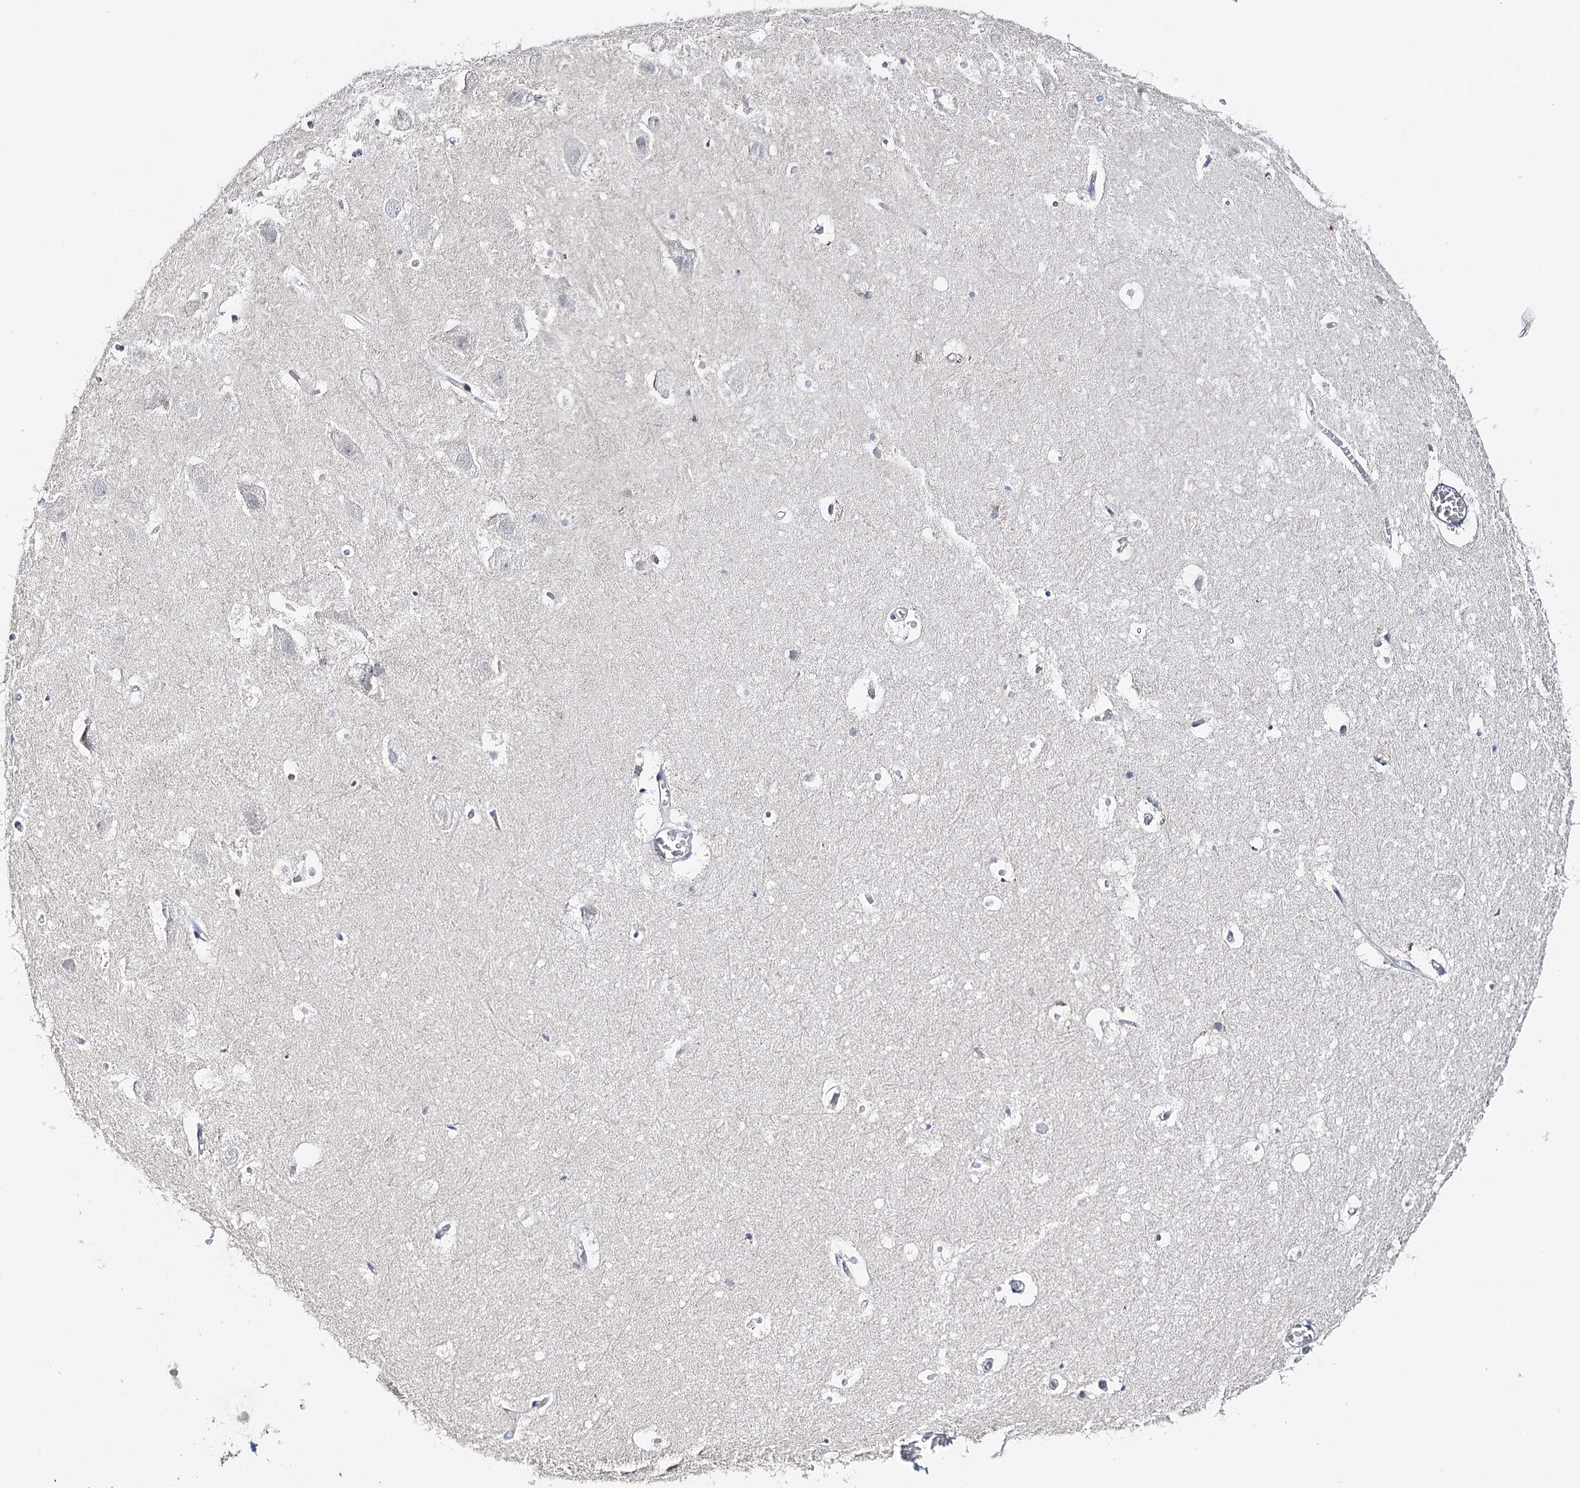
{"staining": {"intensity": "negative", "quantity": "none", "location": "none"}, "tissue": "hippocampus", "cell_type": "Glial cells", "image_type": "normal", "snomed": [{"axis": "morphology", "description": "Normal tissue, NOS"}, {"axis": "topography", "description": "Hippocampus"}], "caption": "High power microscopy photomicrograph of an immunohistochemistry histopathology image of benign hippocampus, revealing no significant expression in glial cells. (DAB (3,3'-diaminobenzidine) immunohistochemistry, high magnification).", "gene": "DAPK1", "patient": {"sex": "female", "age": 52}}